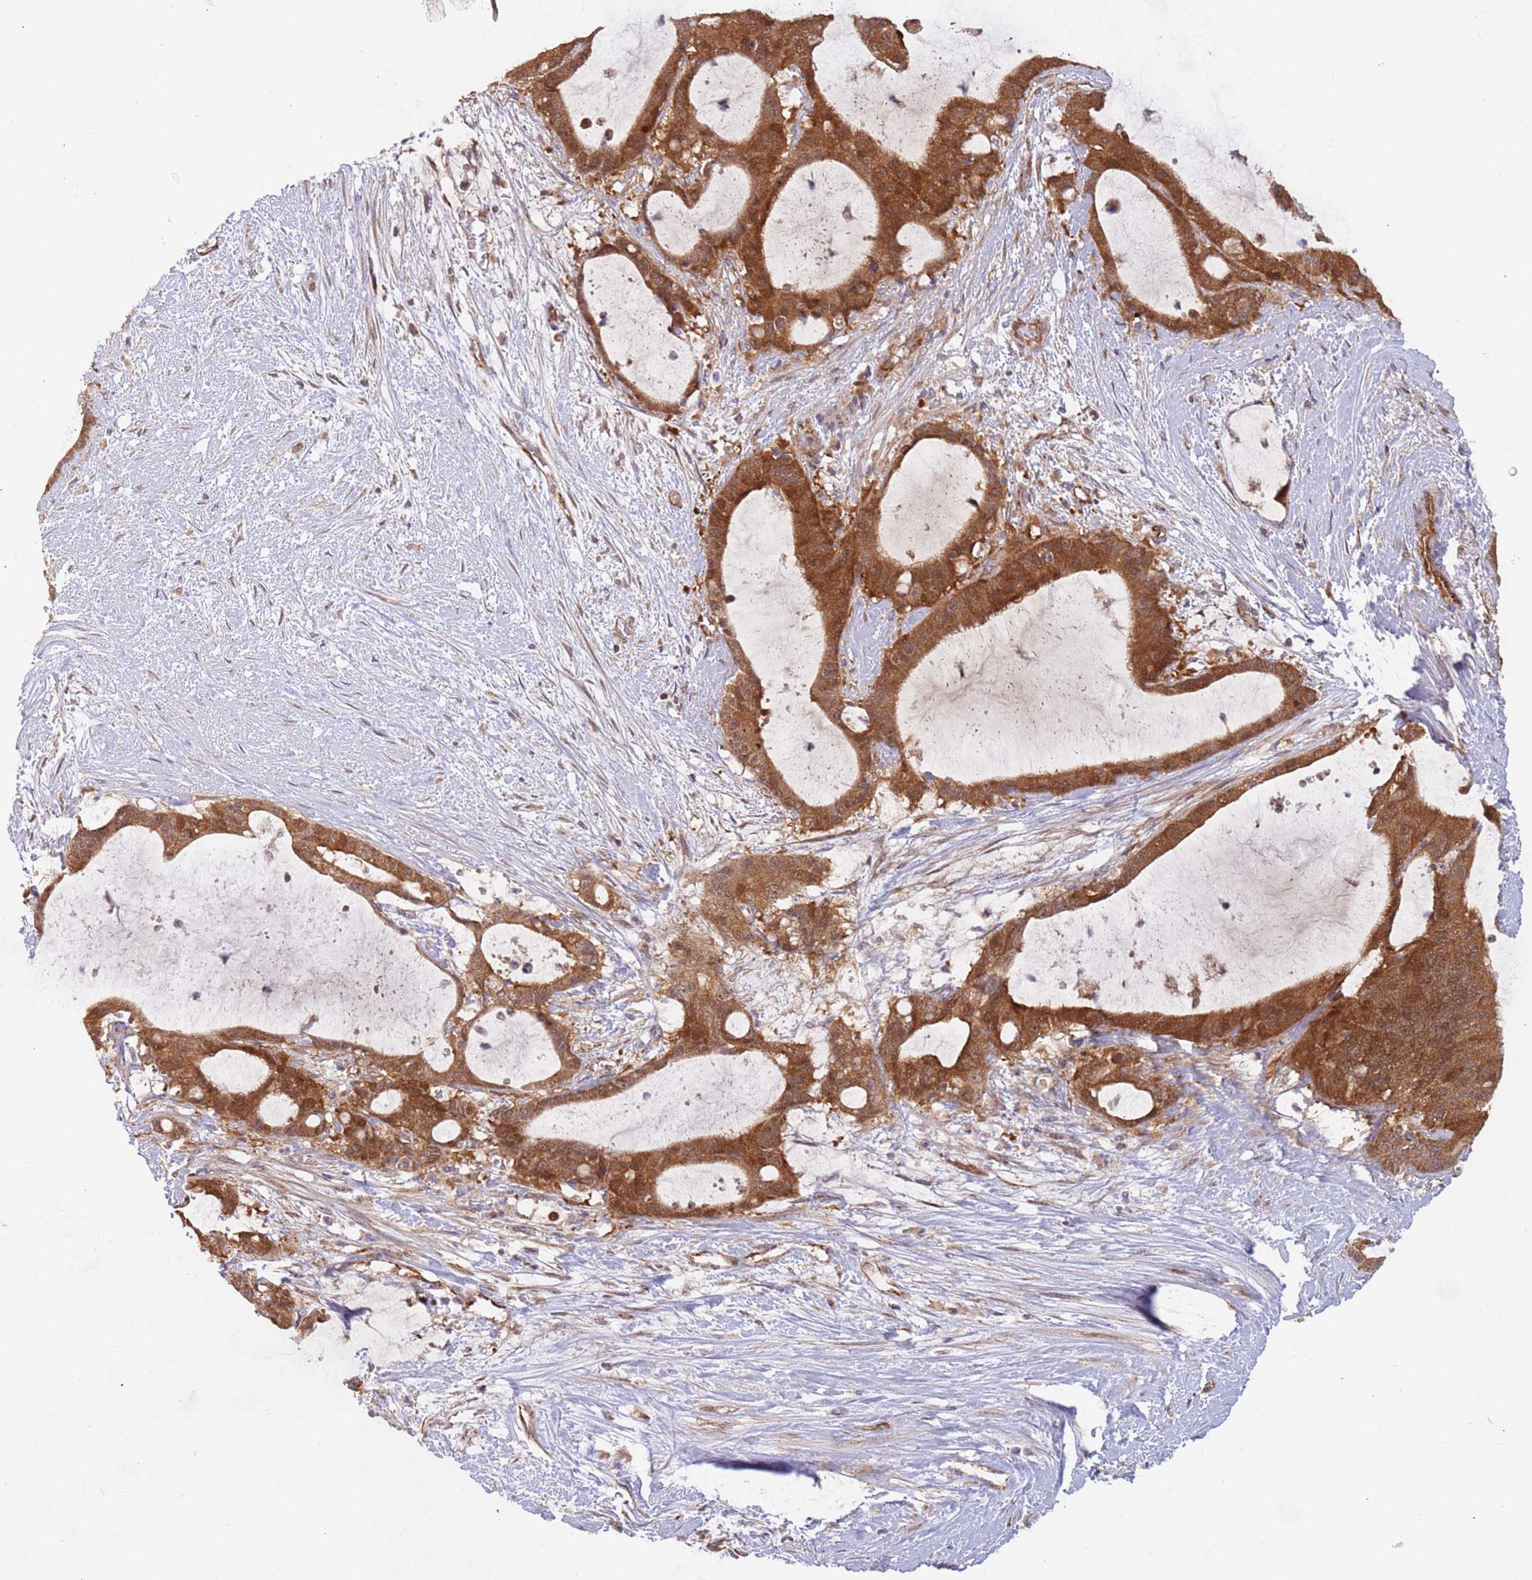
{"staining": {"intensity": "strong", "quantity": ">75%", "location": "cytoplasmic/membranous"}, "tissue": "liver cancer", "cell_type": "Tumor cells", "image_type": "cancer", "snomed": [{"axis": "morphology", "description": "Normal tissue, NOS"}, {"axis": "morphology", "description": "Cholangiocarcinoma"}, {"axis": "topography", "description": "Liver"}, {"axis": "topography", "description": "Peripheral nerve tissue"}], "caption": "Liver cancer (cholangiocarcinoma) was stained to show a protein in brown. There is high levels of strong cytoplasmic/membranous expression in about >75% of tumor cells. (DAB IHC, brown staining for protein, blue staining for nuclei).", "gene": "GUK1", "patient": {"sex": "female", "age": 73}}